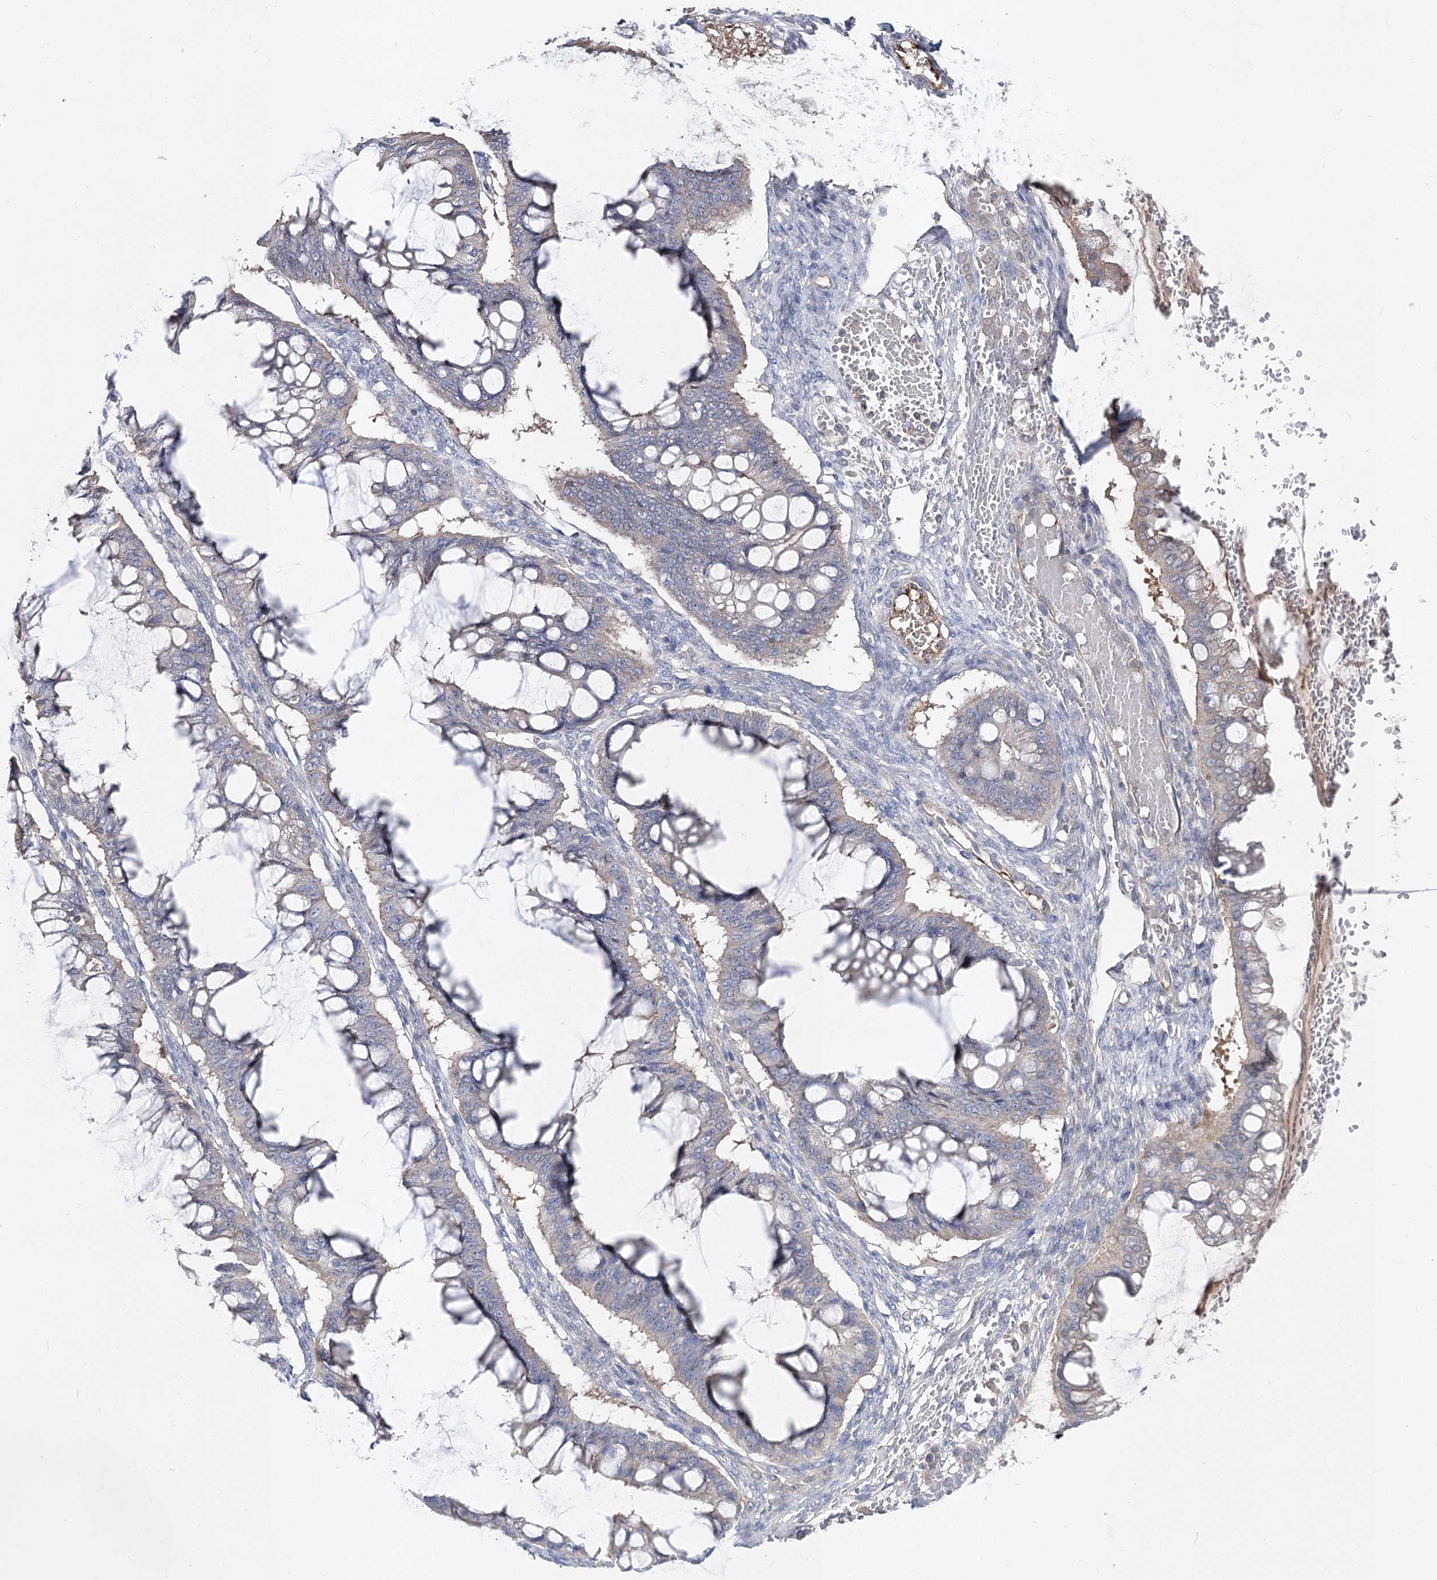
{"staining": {"intensity": "negative", "quantity": "none", "location": "none"}, "tissue": "ovarian cancer", "cell_type": "Tumor cells", "image_type": "cancer", "snomed": [{"axis": "morphology", "description": "Cystadenocarcinoma, mucinous, NOS"}, {"axis": "topography", "description": "Ovary"}], "caption": "Tumor cells show no significant protein expression in ovarian cancer (mucinous cystadenocarcinoma).", "gene": "UGP2", "patient": {"sex": "female", "age": 73}}